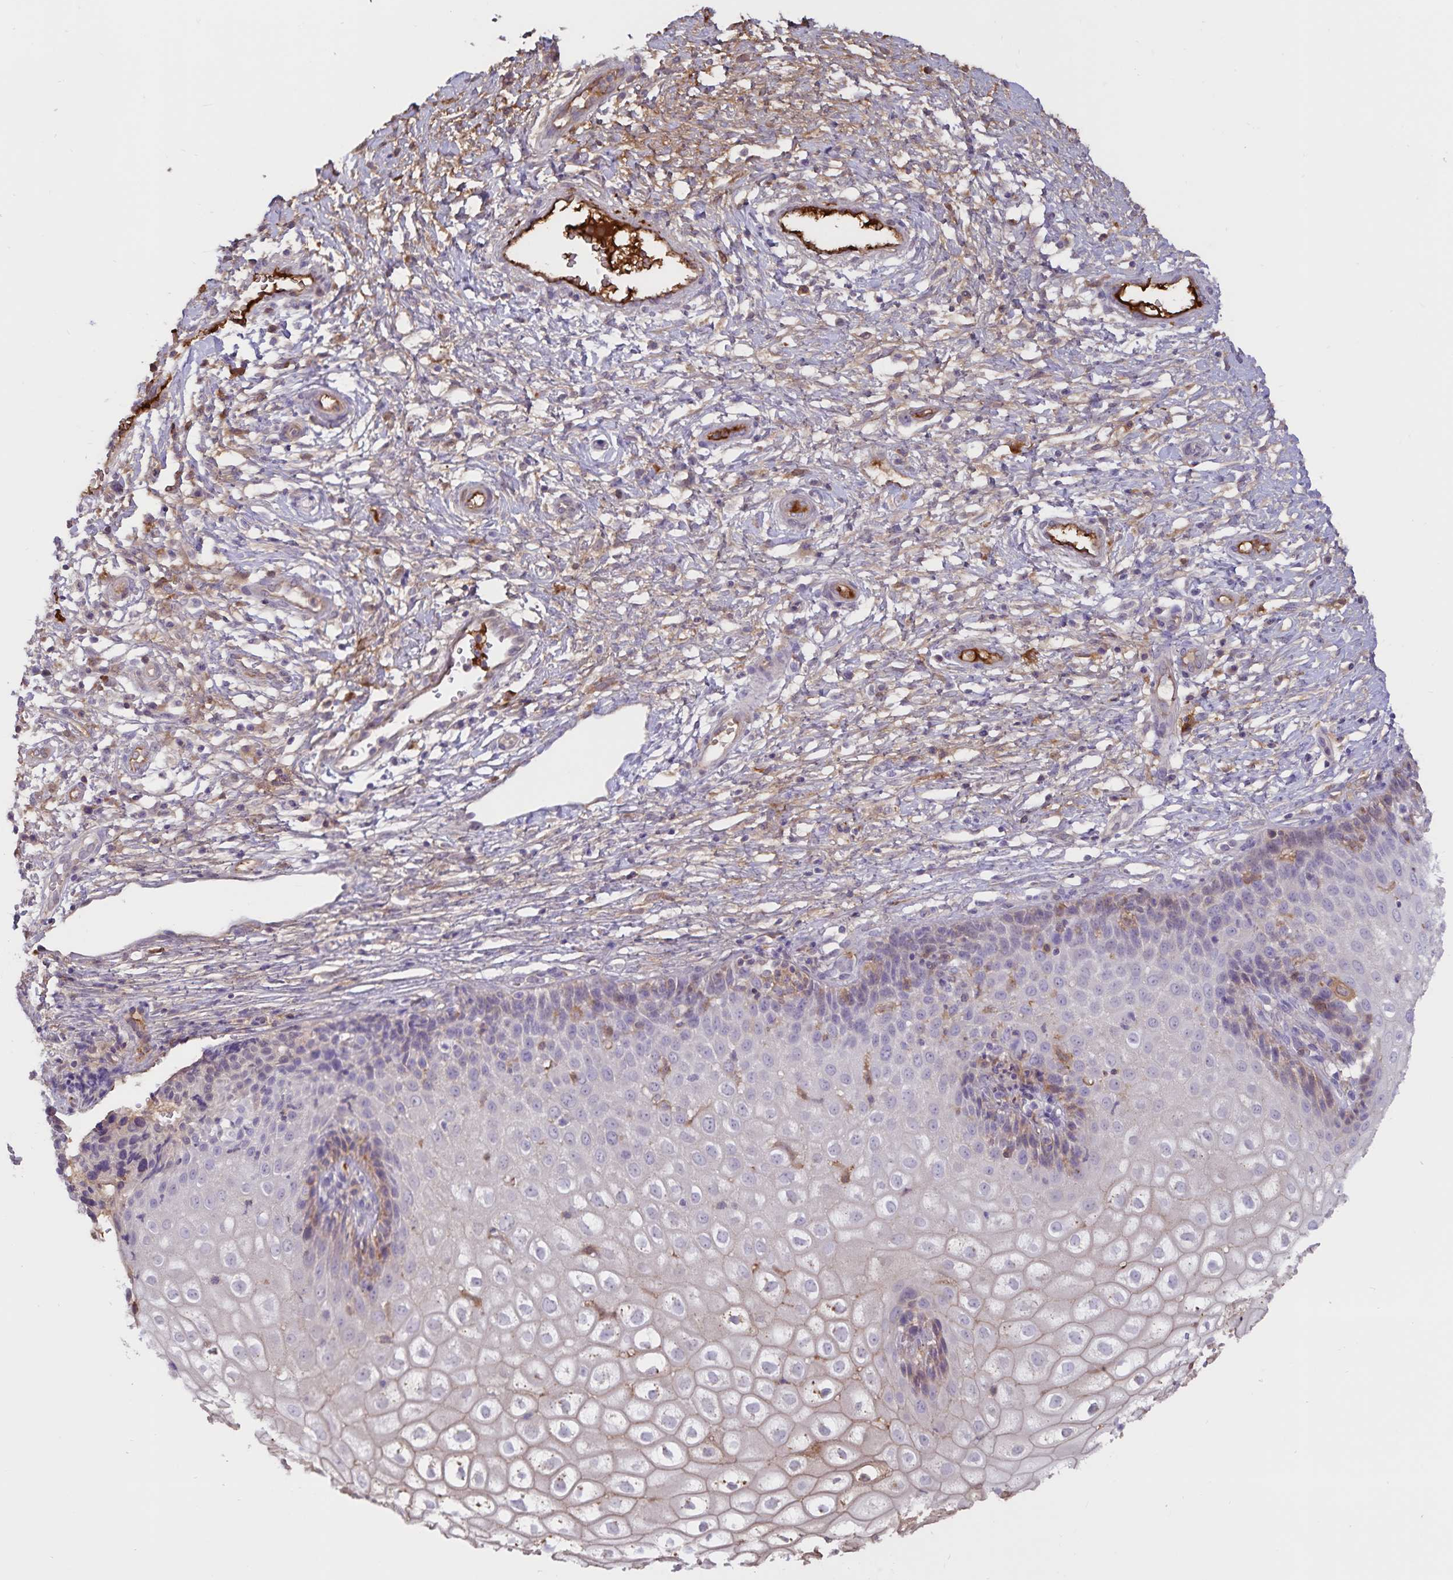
{"staining": {"intensity": "weak", "quantity": "<25%", "location": "cytoplasmic/membranous"}, "tissue": "cervix", "cell_type": "Glandular cells", "image_type": "normal", "snomed": [{"axis": "morphology", "description": "Normal tissue, NOS"}, {"axis": "topography", "description": "Cervix"}], "caption": "This is an immunohistochemistry (IHC) photomicrograph of benign human cervix. There is no staining in glandular cells.", "gene": "FGG", "patient": {"sex": "female", "age": 36}}